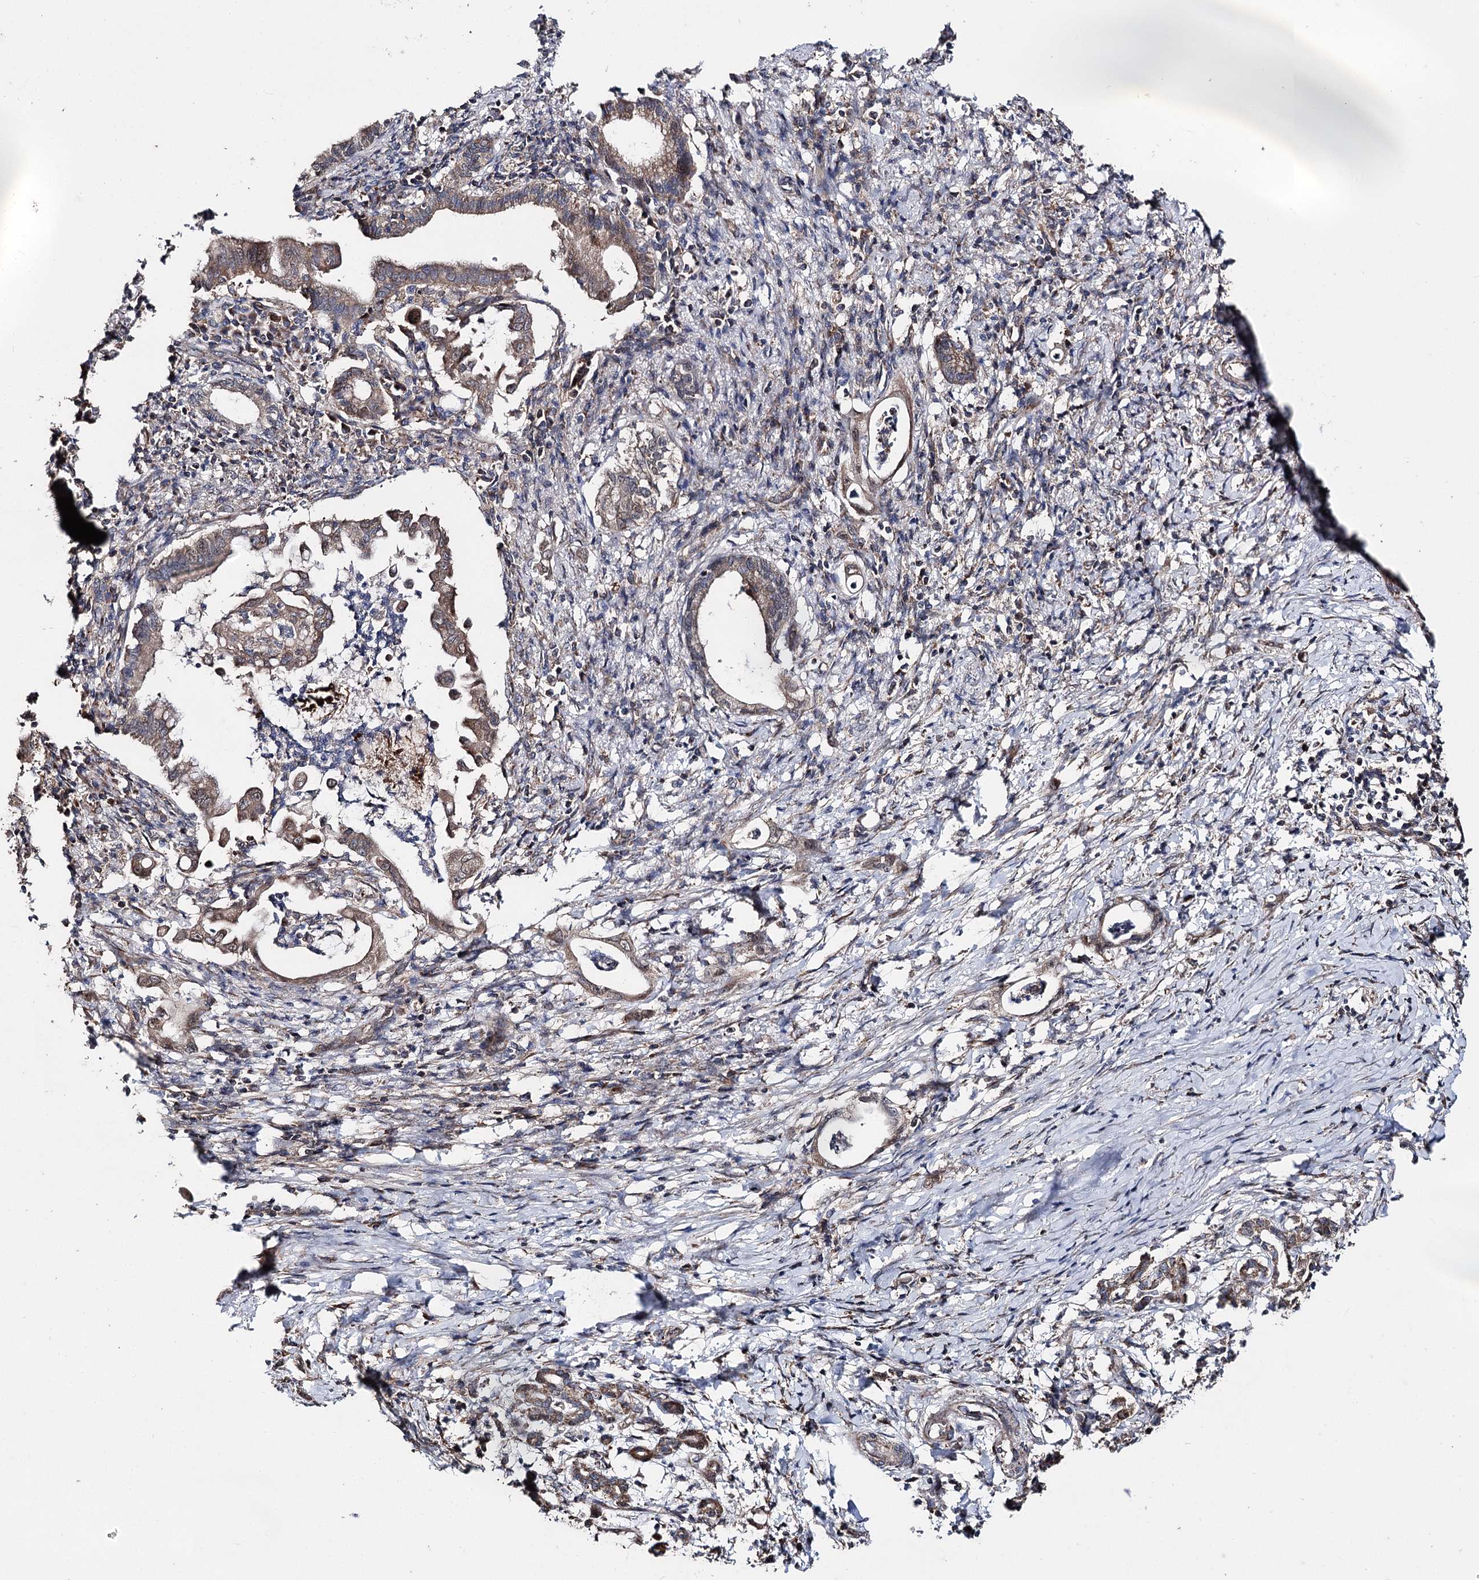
{"staining": {"intensity": "moderate", "quantity": ">75%", "location": "cytoplasmic/membranous"}, "tissue": "pancreatic cancer", "cell_type": "Tumor cells", "image_type": "cancer", "snomed": [{"axis": "morphology", "description": "Adenocarcinoma, NOS"}, {"axis": "topography", "description": "Pancreas"}], "caption": "The immunohistochemical stain labels moderate cytoplasmic/membranous staining in tumor cells of adenocarcinoma (pancreatic) tissue.", "gene": "MINDY3", "patient": {"sex": "female", "age": 55}}